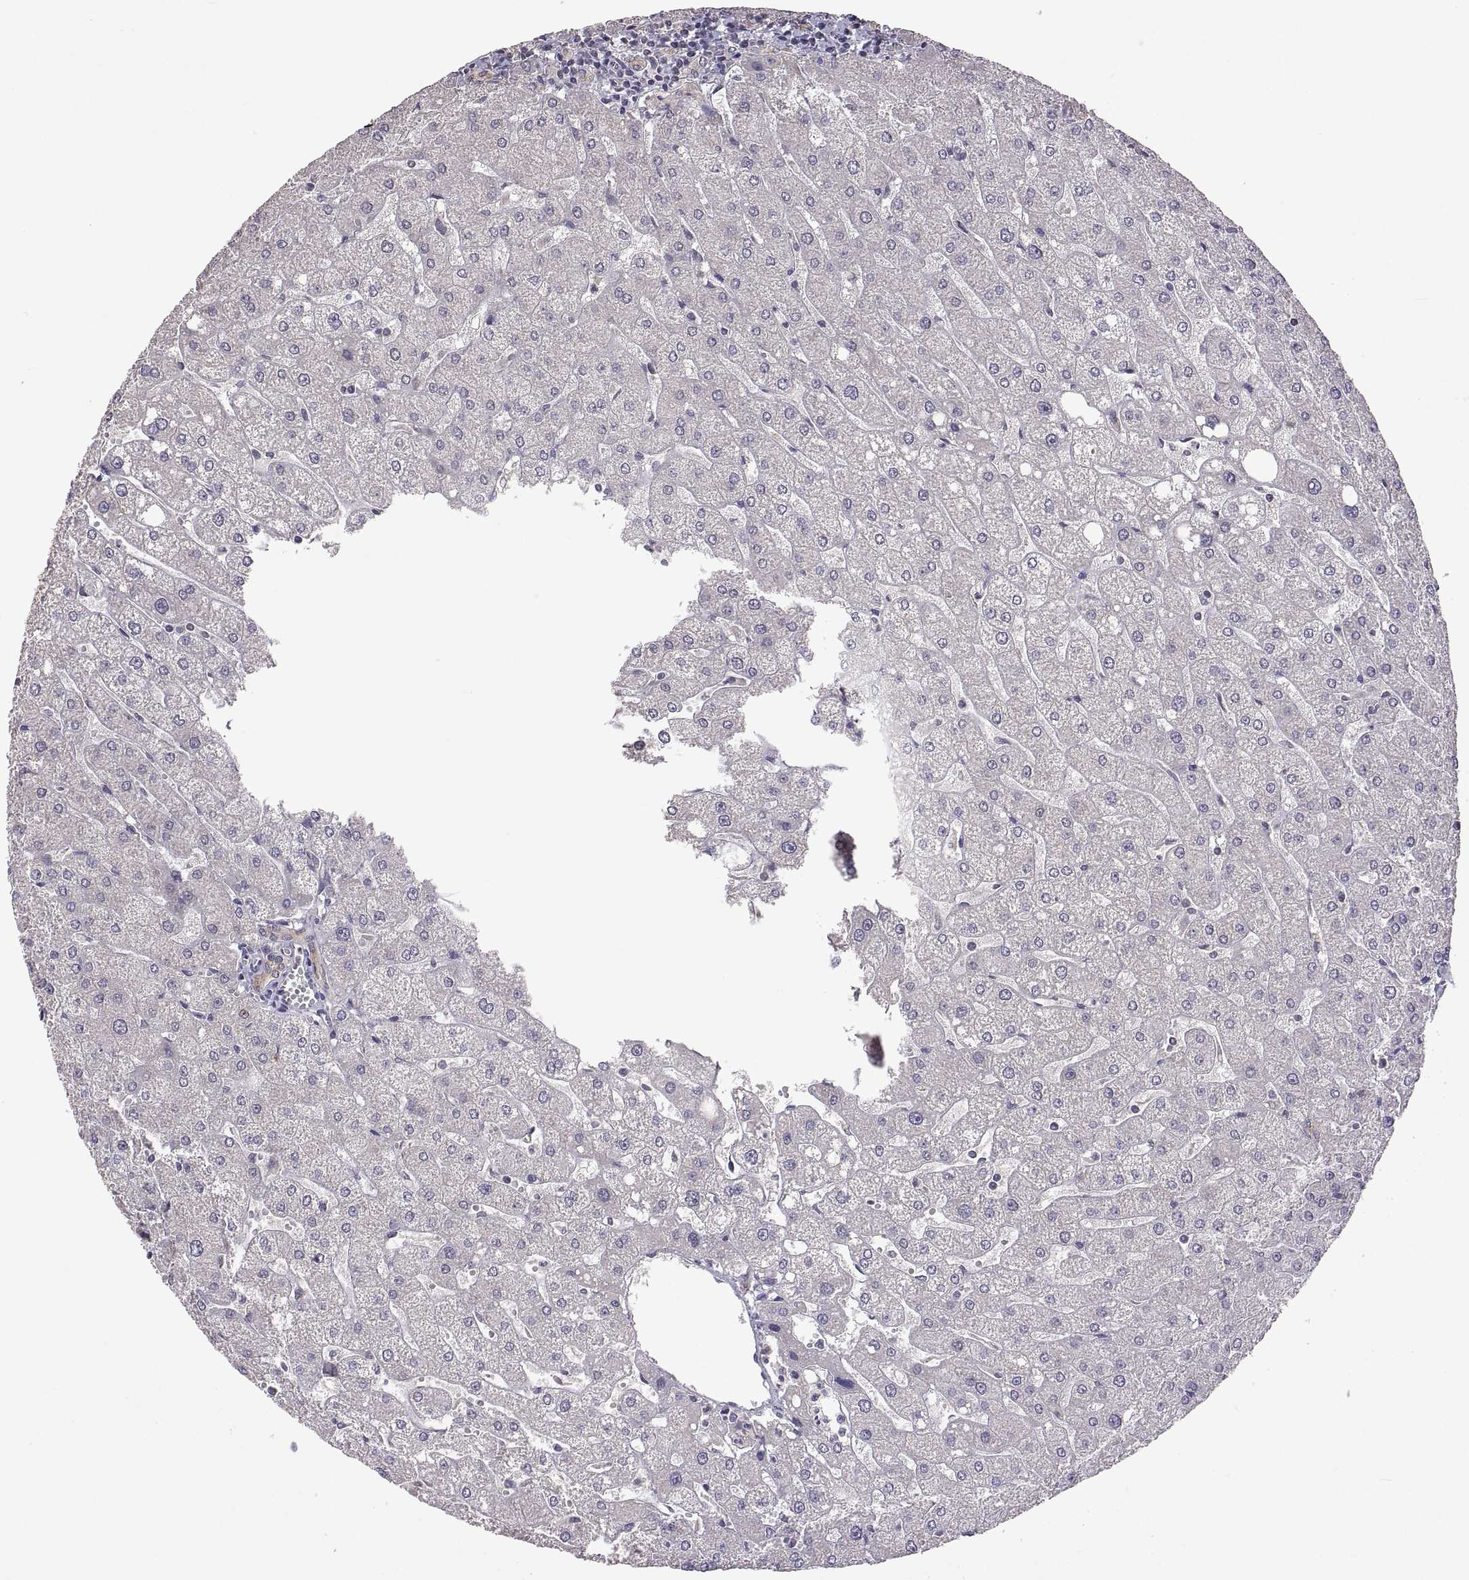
{"staining": {"intensity": "negative", "quantity": "none", "location": "none"}, "tissue": "liver", "cell_type": "Cholangiocytes", "image_type": "normal", "snomed": [{"axis": "morphology", "description": "Normal tissue, NOS"}, {"axis": "topography", "description": "Liver"}], "caption": "Immunohistochemistry (IHC) micrograph of unremarkable liver: liver stained with DAB shows no significant protein positivity in cholangiocytes.", "gene": "LAMA1", "patient": {"sex": "male", "age": 67}}